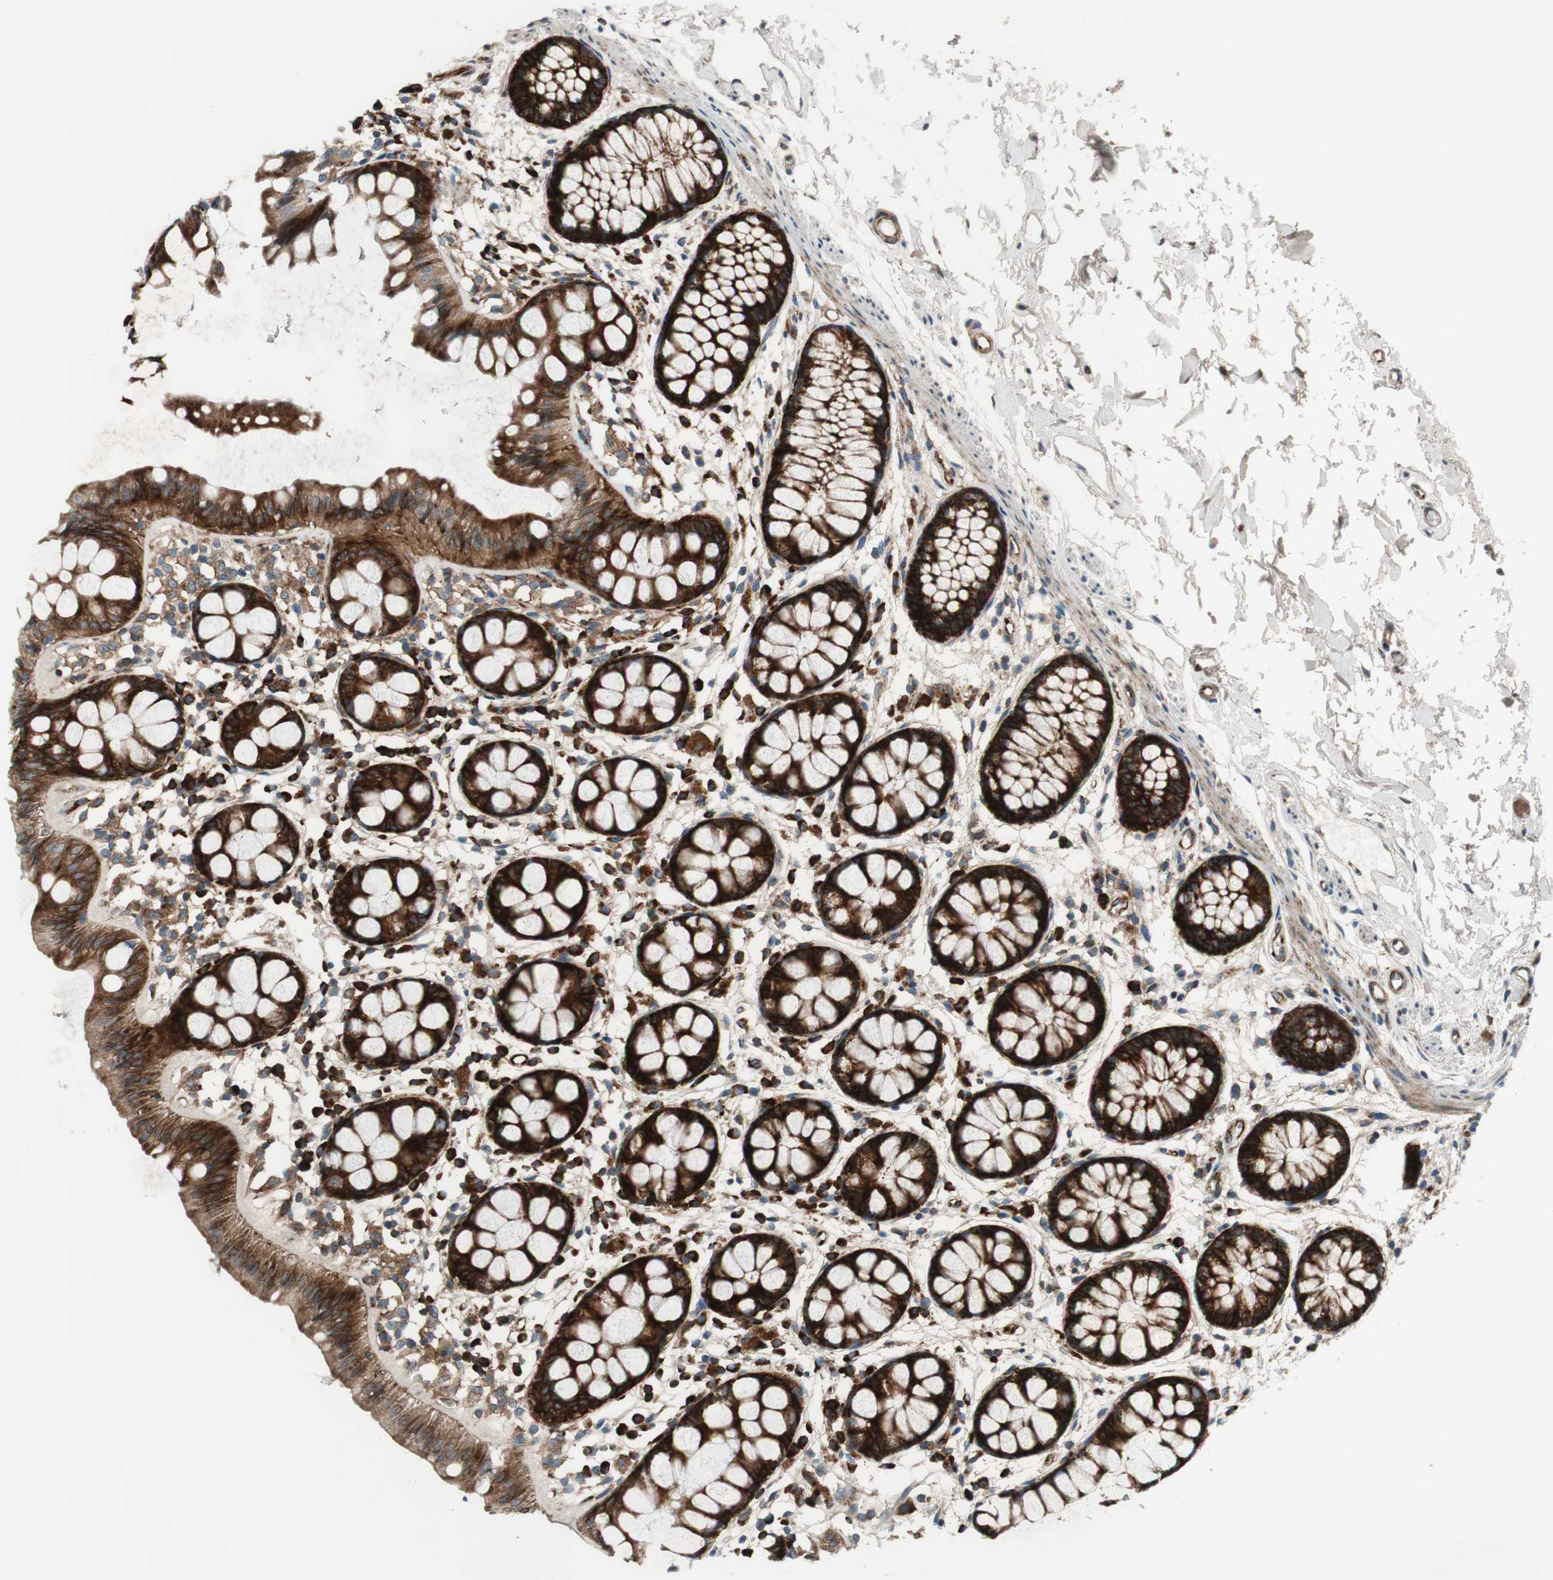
{"staining": {"intensity": "strong", "quantity": ">75%", "location": "cytoplasmic/membranous"}, "tissue": "rectum", "cell_type": "Glandular cells", "image_type": "normal", "snomed": [{"axis": "morphology", "description": "Normal tissue, NOS"}, {"axis": "topography", "description": "Rectum"}], "caption": "Protein staining displays strong cytoplasmic/membranous expression in about >75% of glandular cells in benign rectum. The staining is performed using DAB brown chromogen to label protein expression. The nuclei are counter-stained blue using hematoxylin.", "gene": "CCN4", "patient": {"sex": "female", "age": 66}}